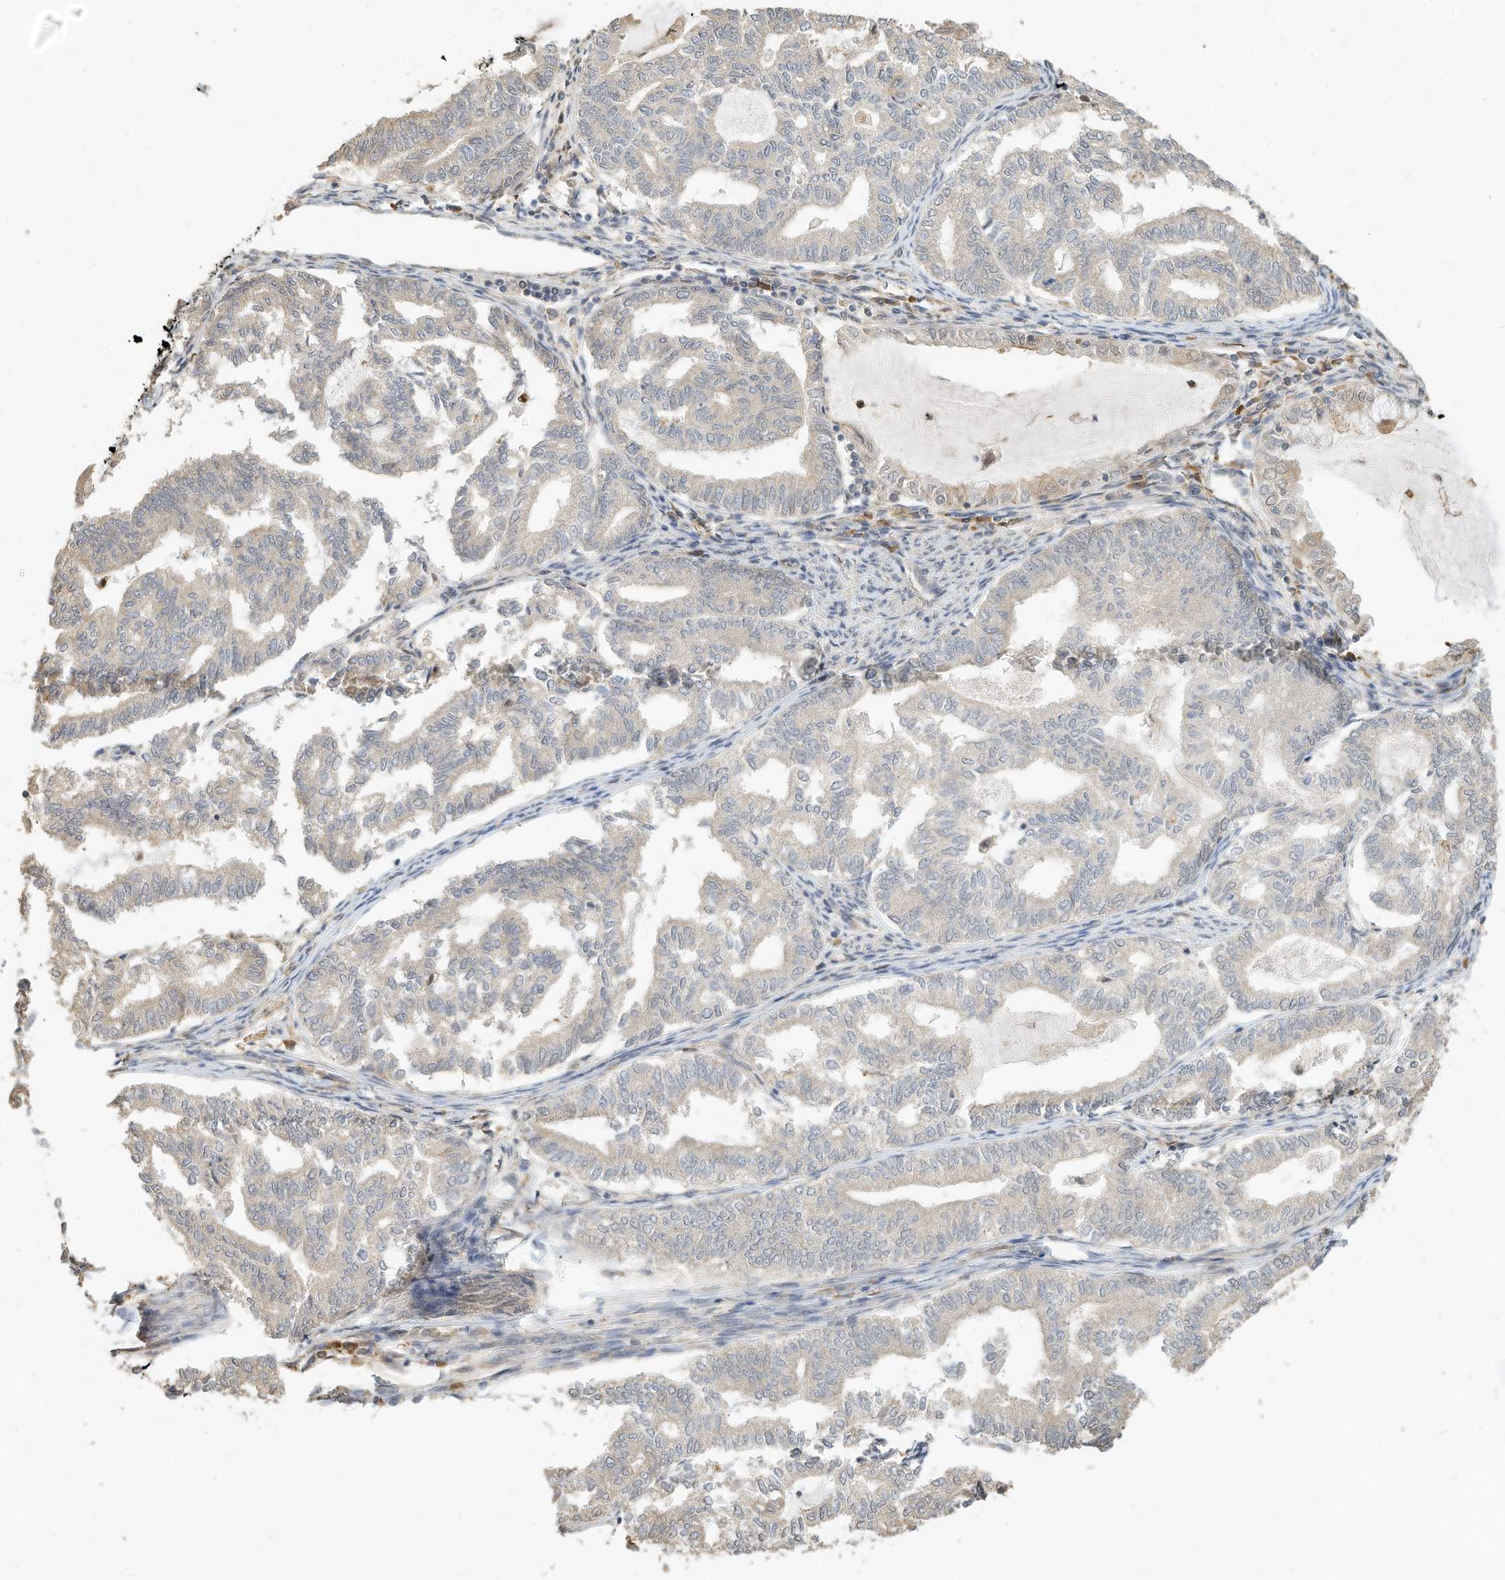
{"staining": {"intensity": "negative", "quantity": "none", "location": "none"}, "tissue": "endometrial cancer", "cell_type": "Tumor cells", "image_type": "cancer", "snomed": [{"axis": "morphology", "description": "Adenocarcinoma, NOS"}, {"axis": "topography", "description": "Endometrium"}], "caption": "Immunohistochemistry photomicrograph of human endometrial cancer (adenocarcinoma) stained for a protein (brown), which shows no expression in tumor cells. (DAB (3,3'-diaminobenzidine) immunohistochemistry (IHC), high magnification).", "gene": "OFD1", "patient": {"sex": "female", "age": 79}}